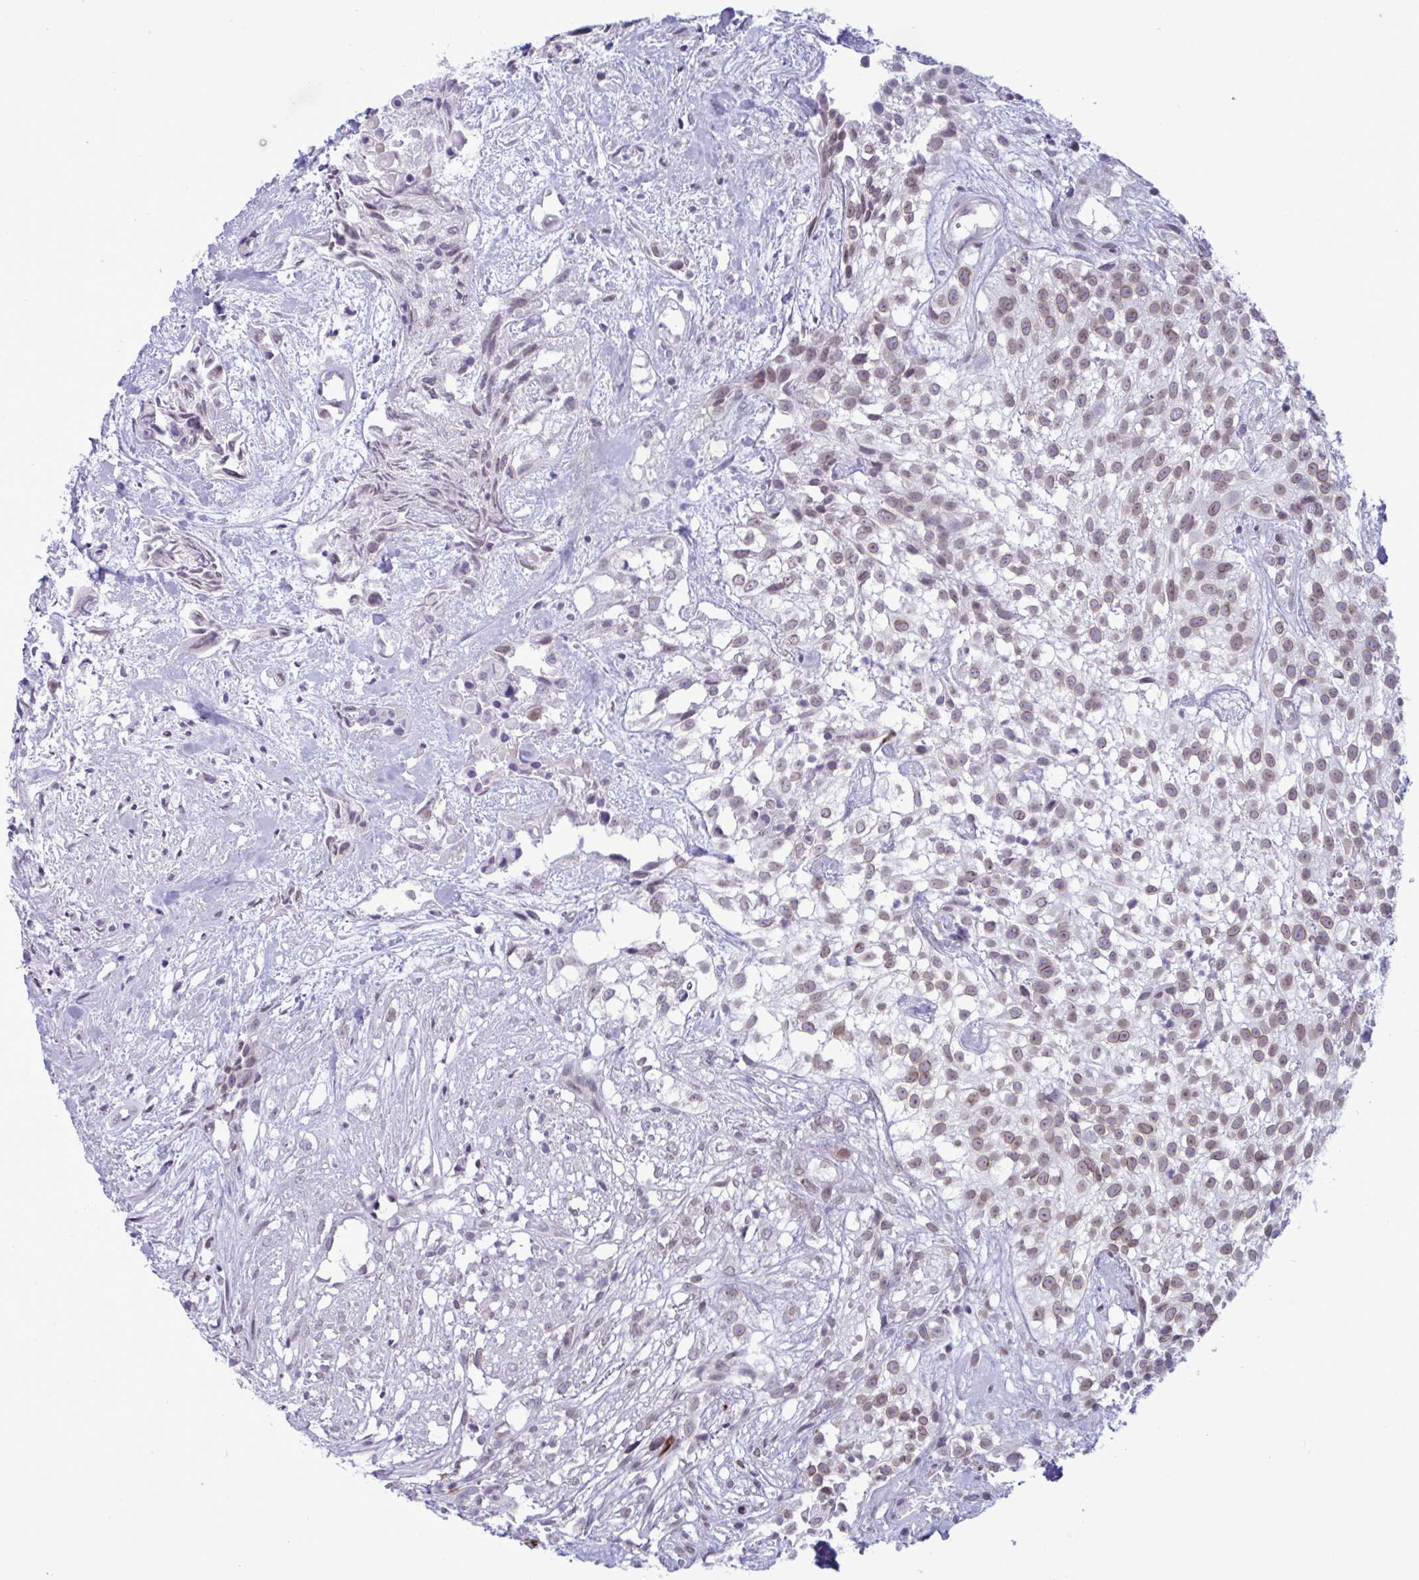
{"staining": {"intensity": "moderate", "quantity": ">75%", "location": "nuclear"}, "tissue": "urothelial cancer", "cell_type": "Tumor cells", "image_type": "cancer", "snomed": [{"axis": "morphology", "description": "Urothelial carcinoma, High grade"}, {"axis": "topography", "description": "Urinary bladder"}], "caption": "Moderate nuclear positivity for a protein is appreciated in about >75% of tumor cells of urothelial cancer using immunohistochemistry.", "gene": "DOCK11", "patient": {"sex": "male", "age": 56}}